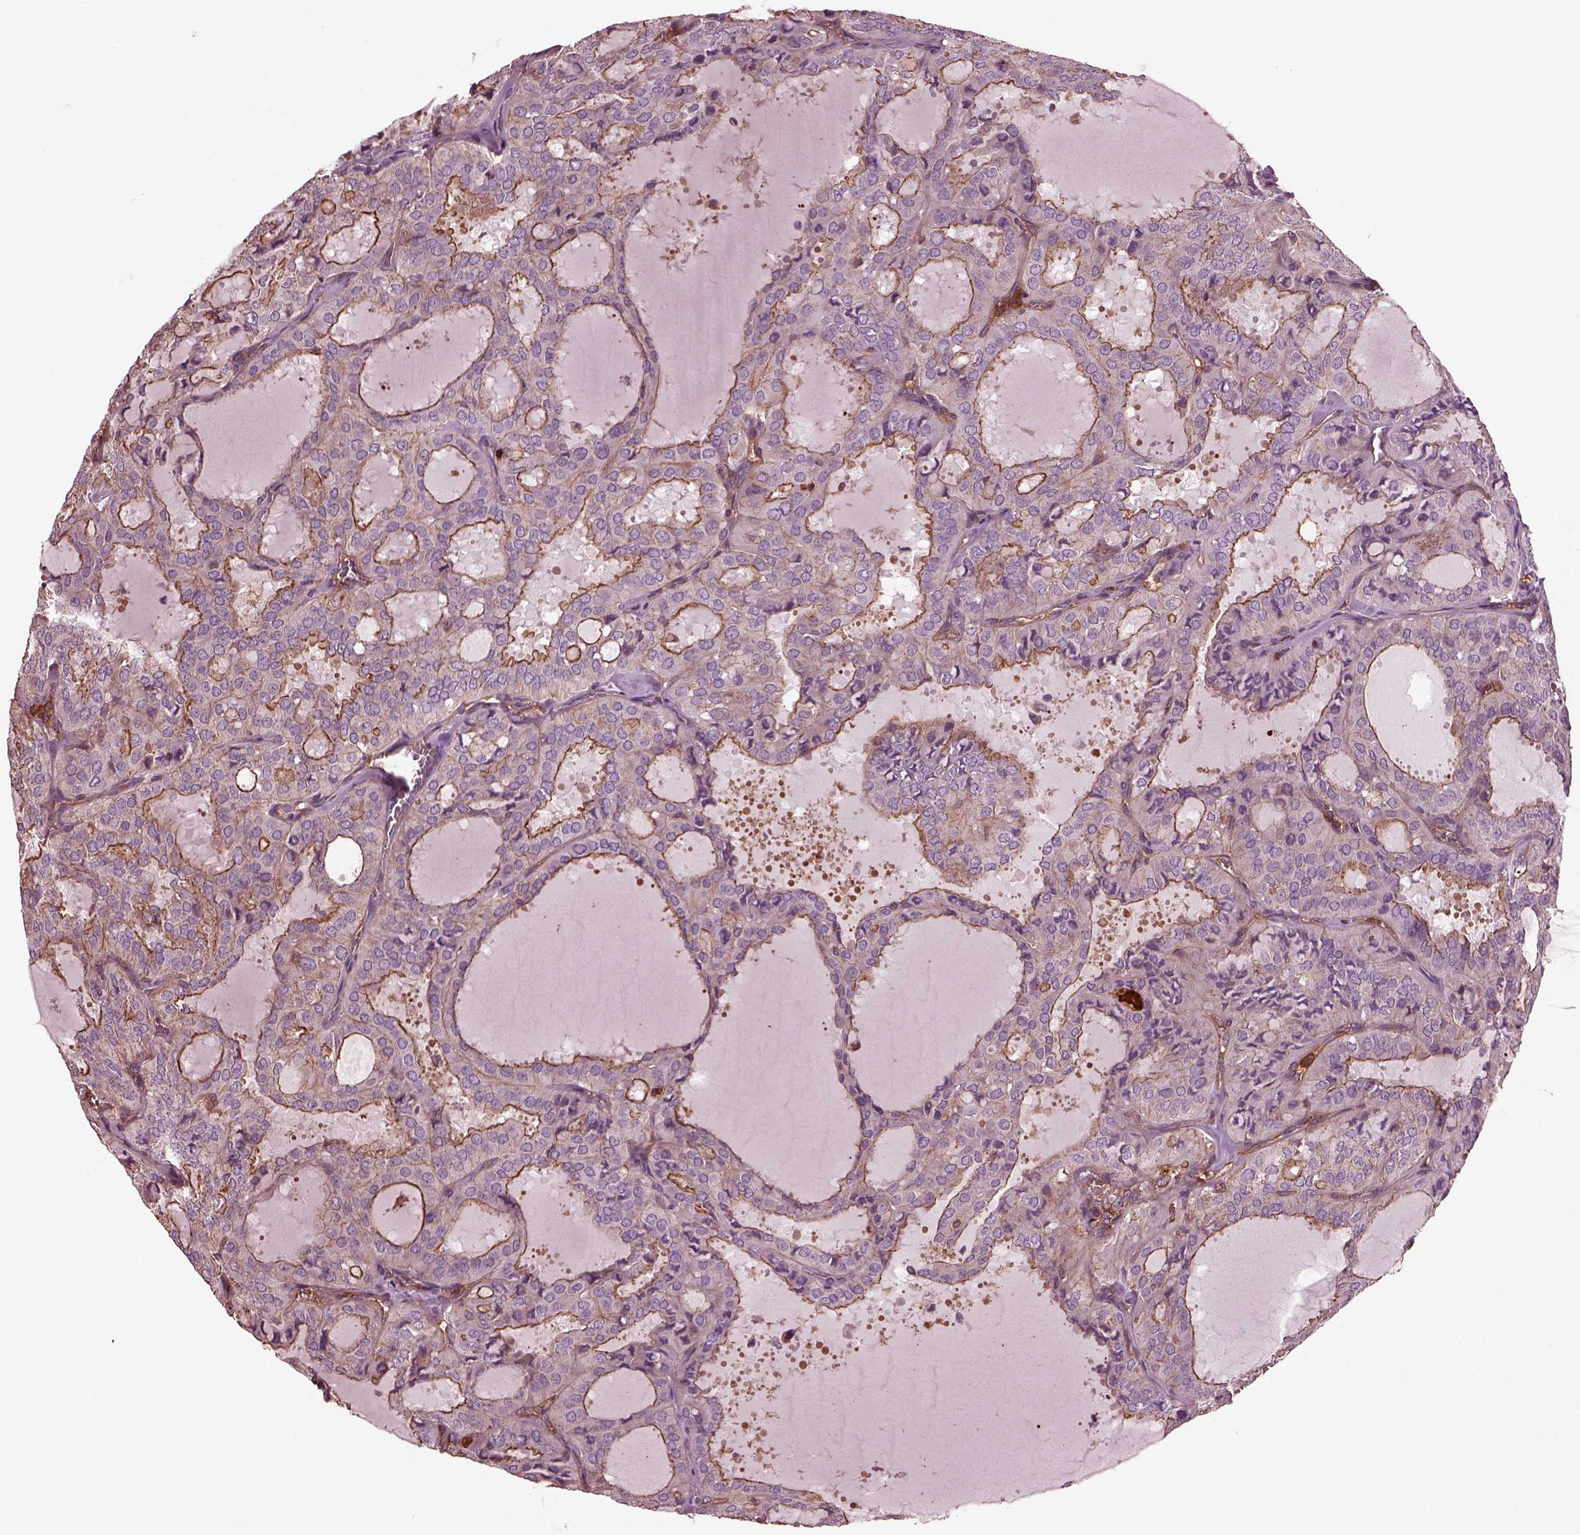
{"staining": {"intensity": "moderate", "quantity": "25%-75%", "location": "cytoplasmic/membranous"}, "tissue": "thyroid cancer", "cell_type": "Tumor cells", "image_type": "cancer", "snomed": [{"axis": "morphology", "description": "Follicular adenoma carcinoma, NOS"}, {"axis": "topography", "description": "Thyroid gland"}], "caption": "Immunohistochemical staining of human thyroid cancer (follicular adenoma carcinoma) shows medium levels of moderate cytoplasmic/membranous protein positivity in approximately 25%-75% of tumor cells. The staining was performed using DAB (3,3'-diaminobenzidine) to visualize the protein expression in brown, while the nuclei were stained in blue with hematoxylin (Magnification: 20x).", "gene": "MYL6", "patient": {"sex": "male", "age": 75}}